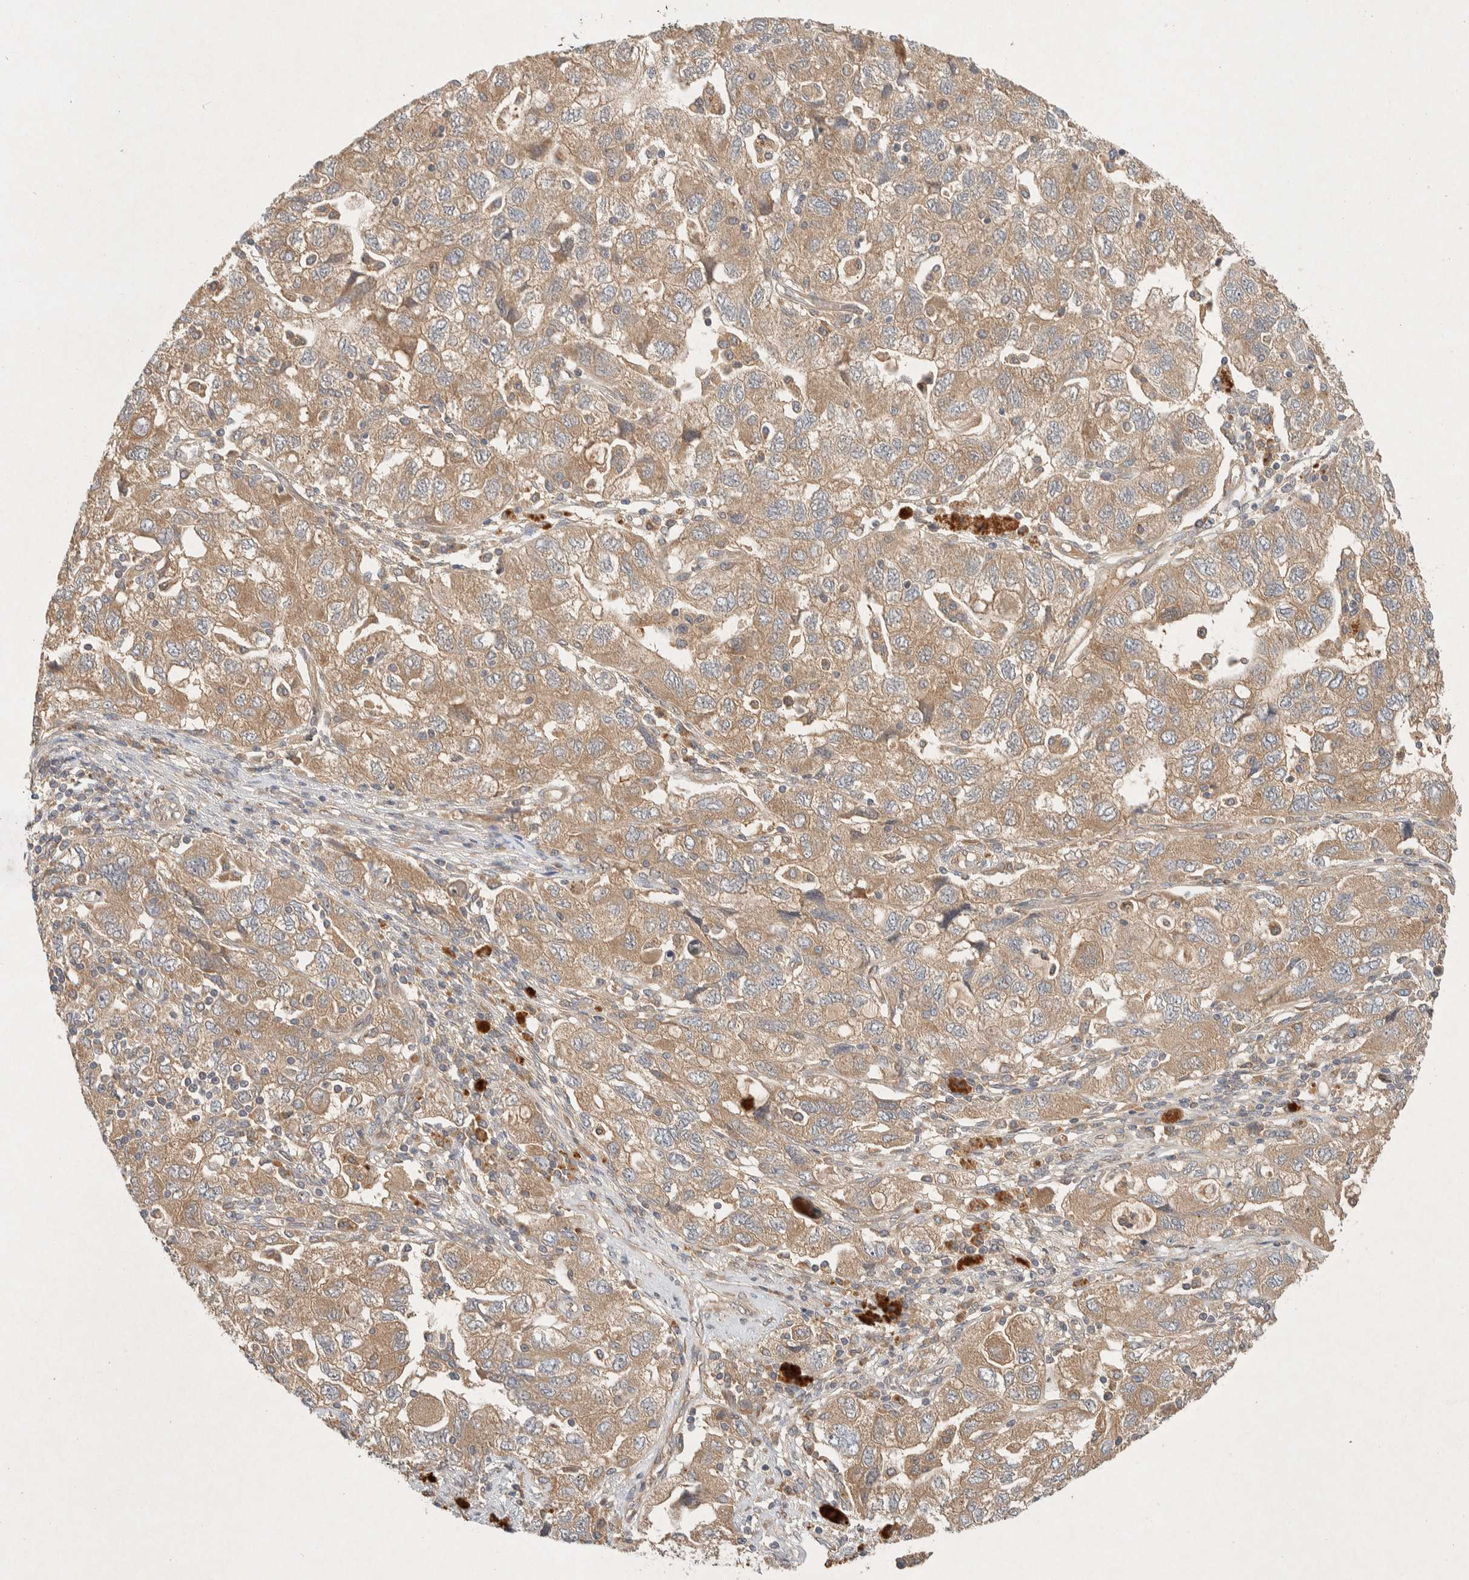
{"staining": {"intensity": "moderate", "quantity": ">75%", "location": "cytoplasmic/membranous"}, "tissue": "ovarian cancer", "cell_type": "Tumor cells", "image_type": "cancer", "snomed": [{"axis": "morphology", "description": "Carcinoma, NOS"}, {"axis": "morphology", "description": "Cystadenocarcinoma, serous, NOS"}, {"axis": "topography", "description": "Ovary"}], "caption": "Ovarian cancer (serous cystadenocarcinoma) tissue demonstrates moderate cytoplasmic/membranous staining in approximately >75% of tumor cells, visualized by immunohistochemistry.", "gene": "PXK", "patient": {"sex": "female", "age": 69}}